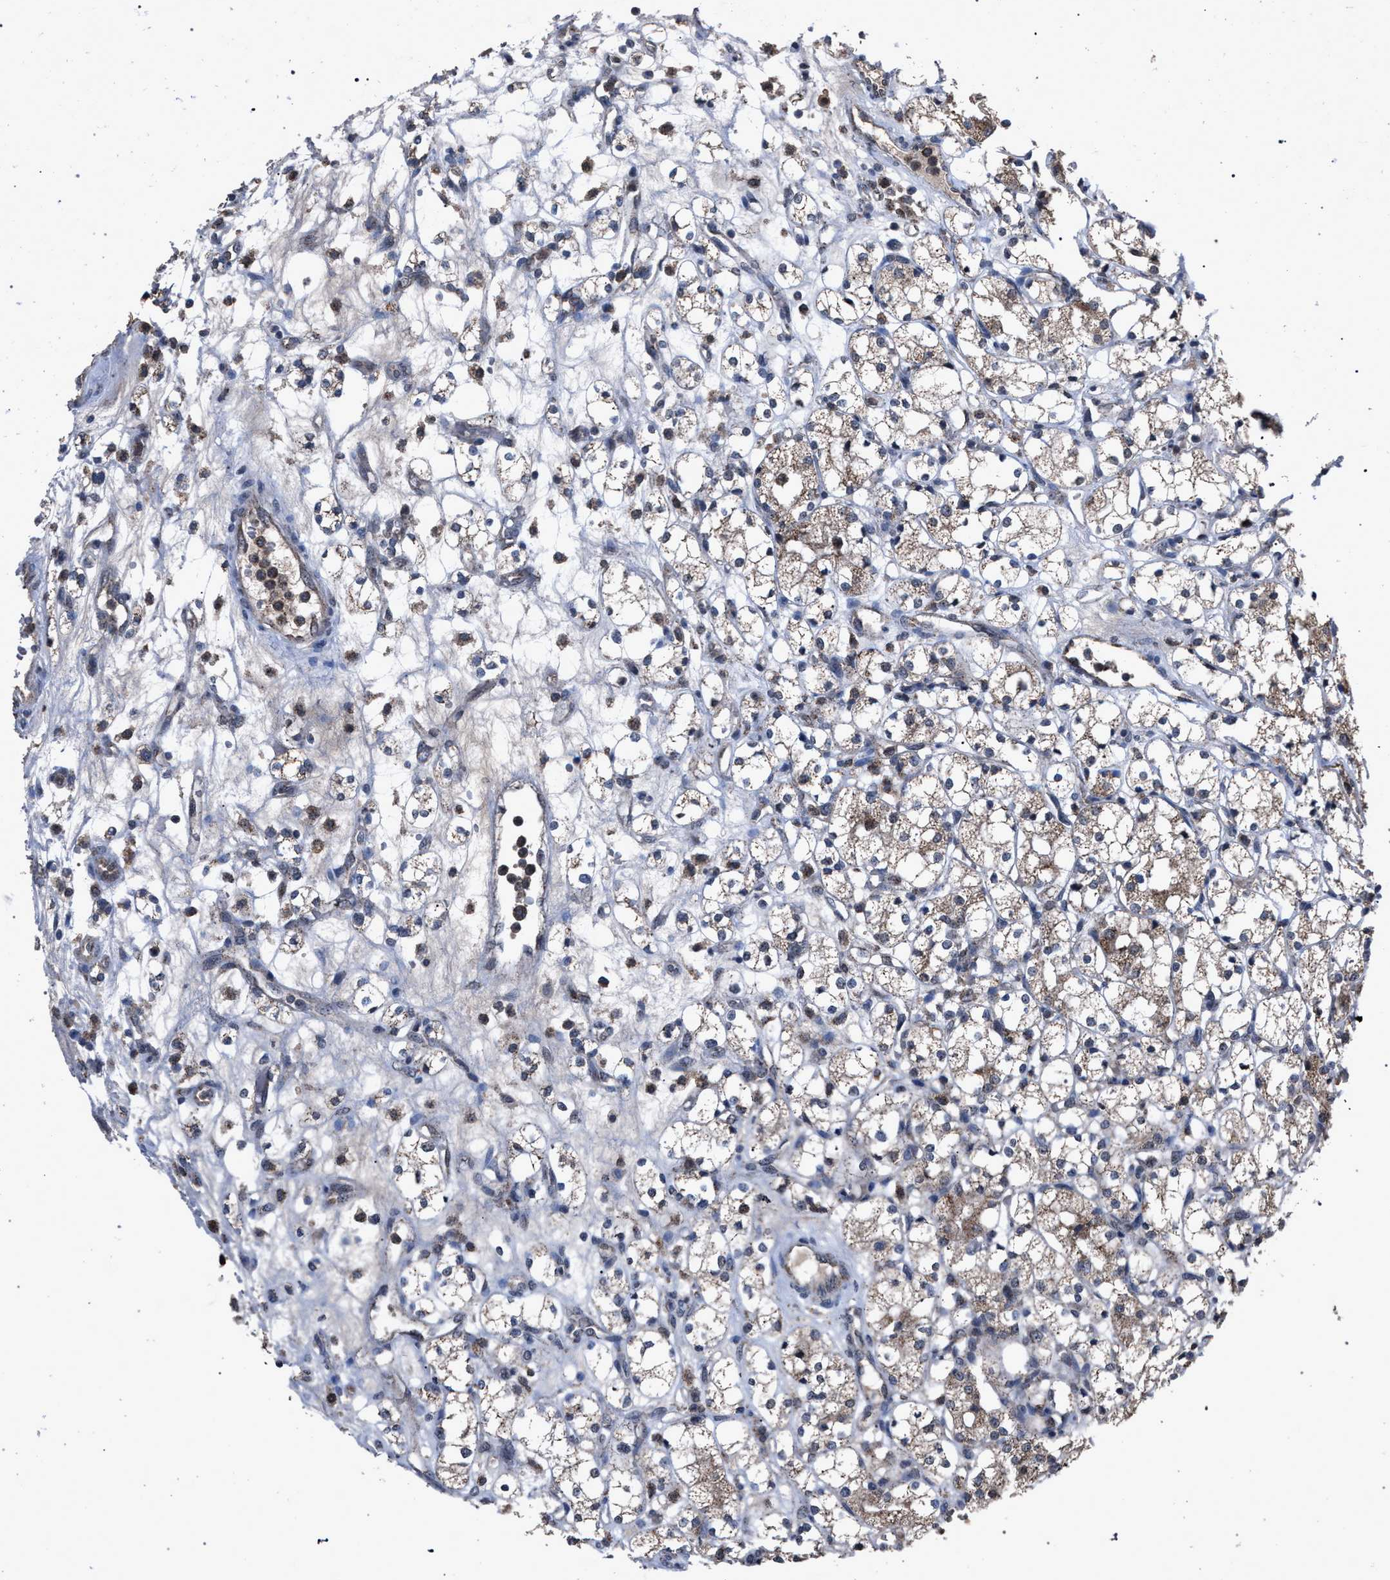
{"staining": {"intensity": "weak", "quantity": "<25%", "location": "cytoplasmic/membranous"}, "tissue": "renal cancer", "cell_type": "Tumor cells", "image_type": "cancer", "snomed": [{"axis": "morphology", "description": "Adenocarcinoma, NOS"}, {"axis": "topography", "description": "Kidney"}], "caption": "High power microscopy image of an IHC micrograph of adenocarcinoma (renal), revealing no significant positivity in tumor cells.", "gene": "HSD17B4", "patient": {"sex": "male", "age": 77}}